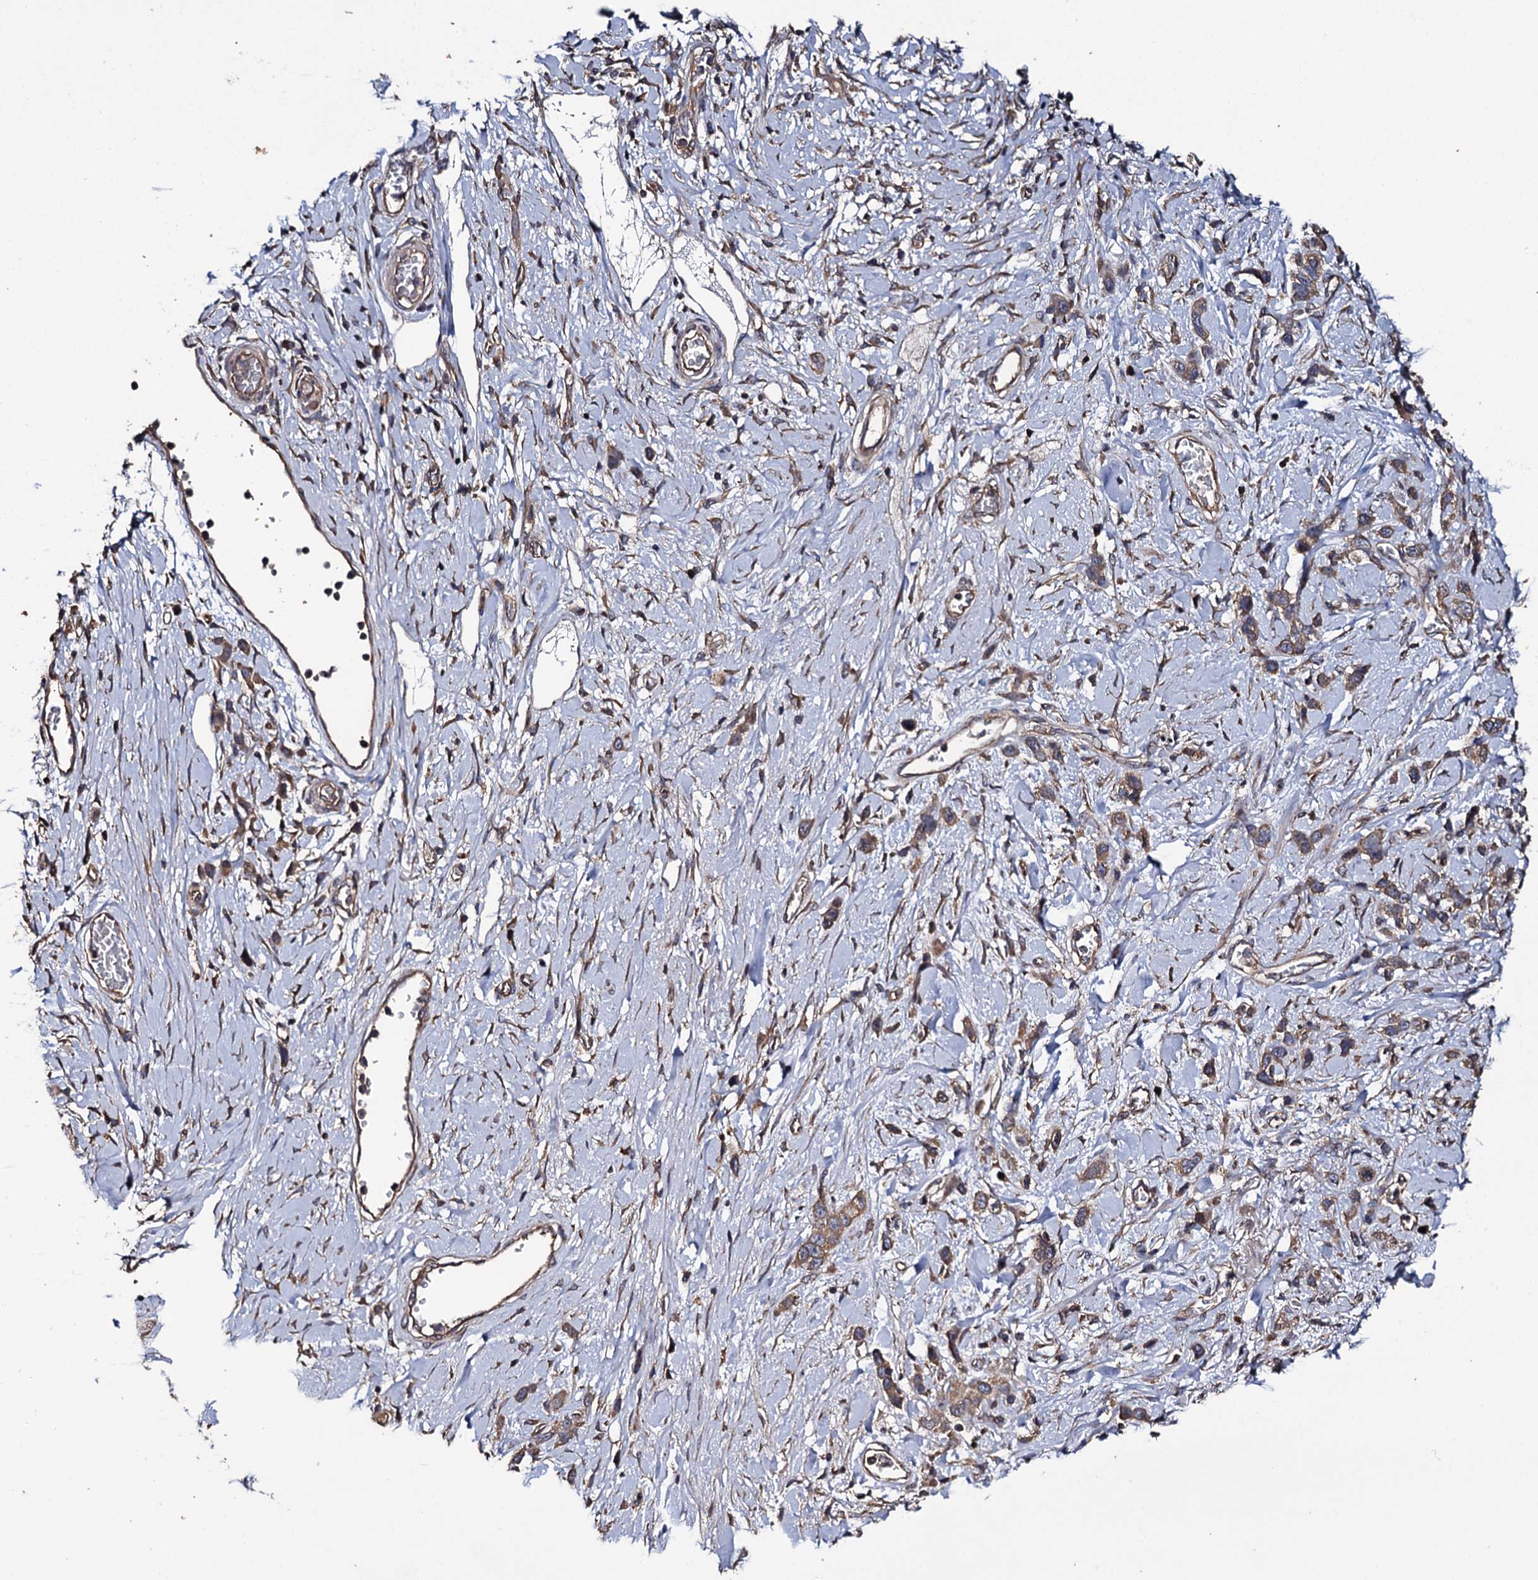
{"staining": {"intensity": "moderate", "quantity": ">75%", "location": "cytoplasmic/membranous"}, "tissue": "stomach cancer", "cell_type": "Tumor cells", "image_type": "cancer", "snomed": [{"axis": "morphology", "description": "Adenocarcinoma, NOS"}, {"axis": "morphology", "description": "Adenocarcinoma, High grade"}, {"axis": "topography", "description": "Stomach, upper"}, {"axis": "topography", "description": "Stomach, lower"}], "caption": "IHC of stomach cancer (adenocarcinoma) demonstrates medium levels of moderate cytoplasmic/membranous expression in approximately >75% of tumor cells. The staining was performed using DAB, with brown indicating positive protein expression. Nuclei are stained blue with hematoxylin.", "gene": "TTC23", "patient": {"sex": "female", "age": 65}}